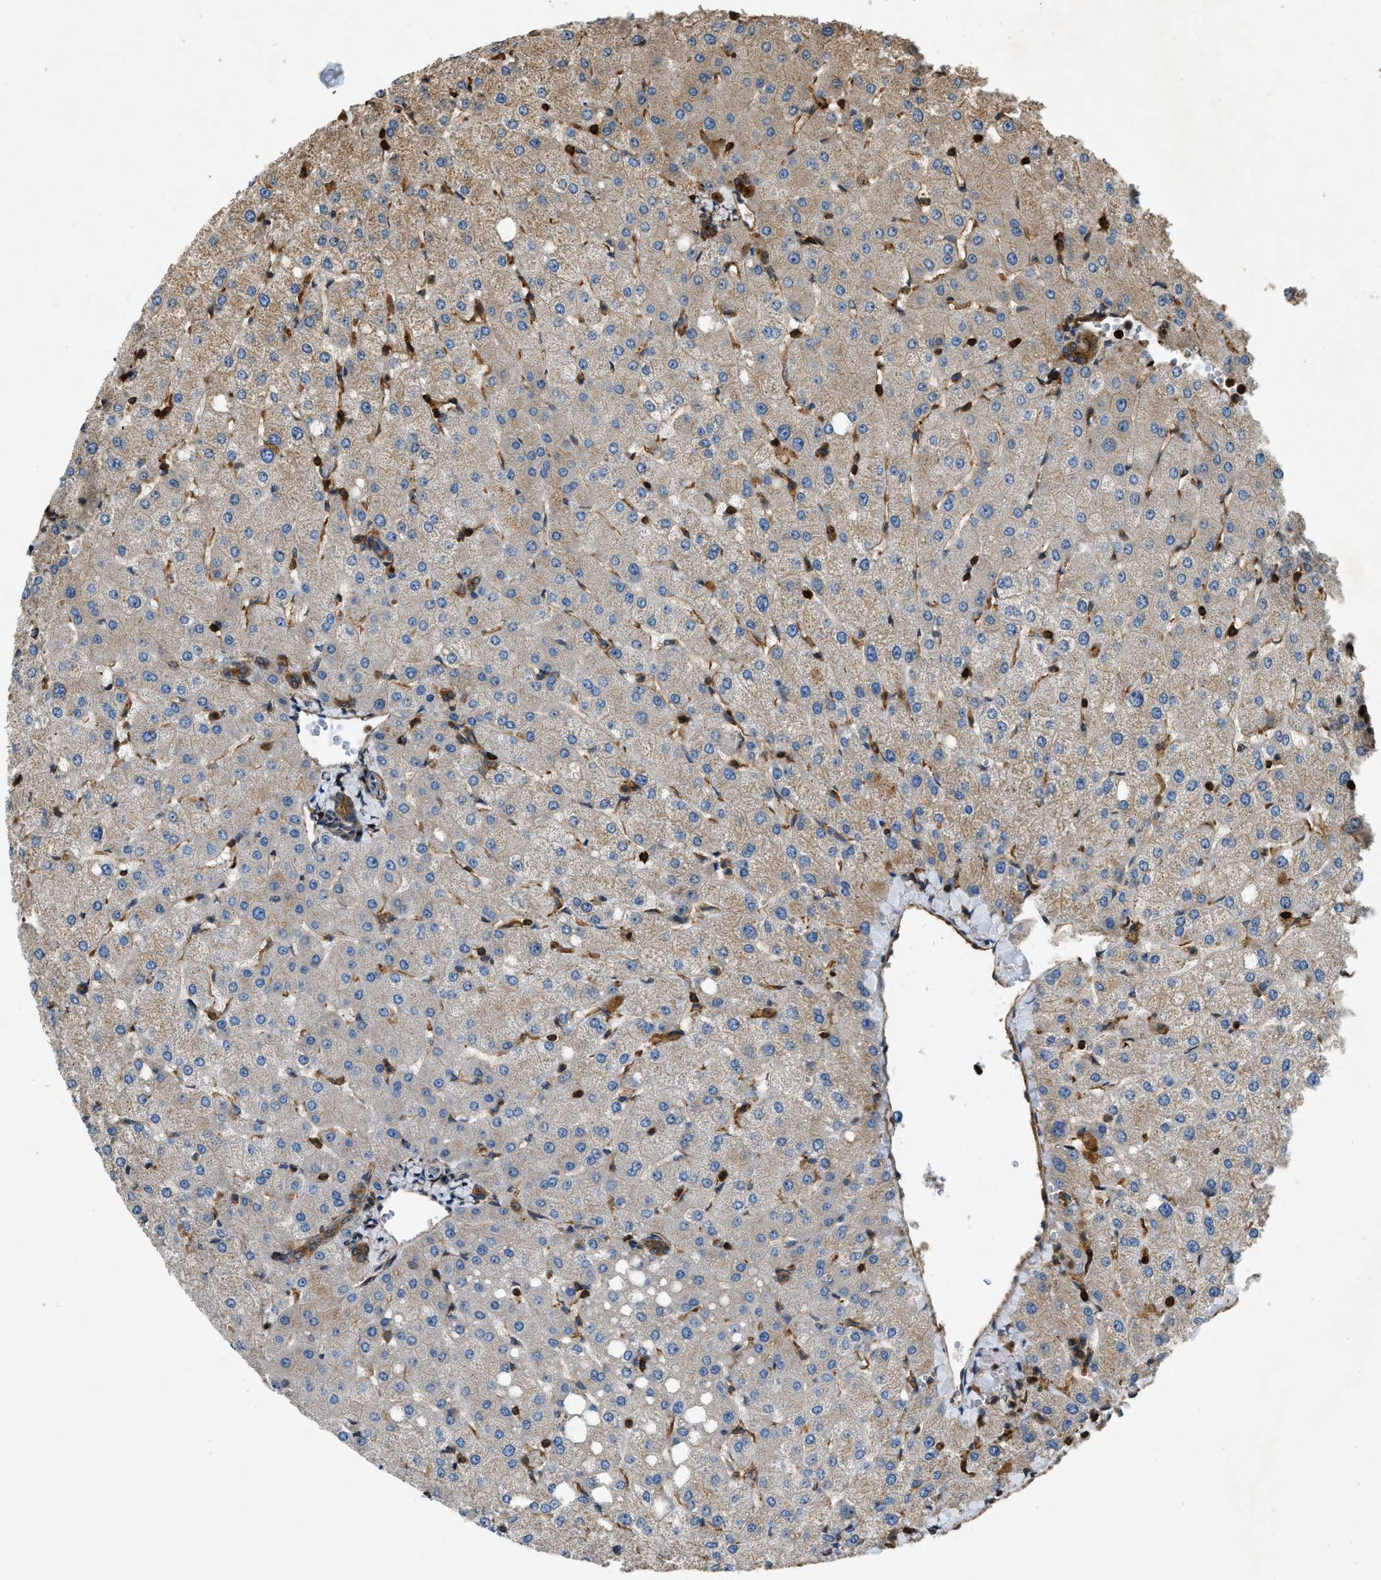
{"staining": {"intensity": "strong", "quantity": ">75%", "location": "cytoplasmic/membranous"}, "tissue": "liver", "cell_type": "Cholangiocytes", "image_type": "normal", "snomed": [{"axis": "morphology", "description": "Normal tissue, NOS"}, {"axis": "topography", "description": "Liver"}], "caption": "A micrograph of human liver stained for a protein displays strong cytoplasmic/membranous brown staining in cholangiocytes. (DAB IHC with brightfield microscopy, high magnification).", "gene": "YARS1", "patient": {"sex": "female", "age": 54}}